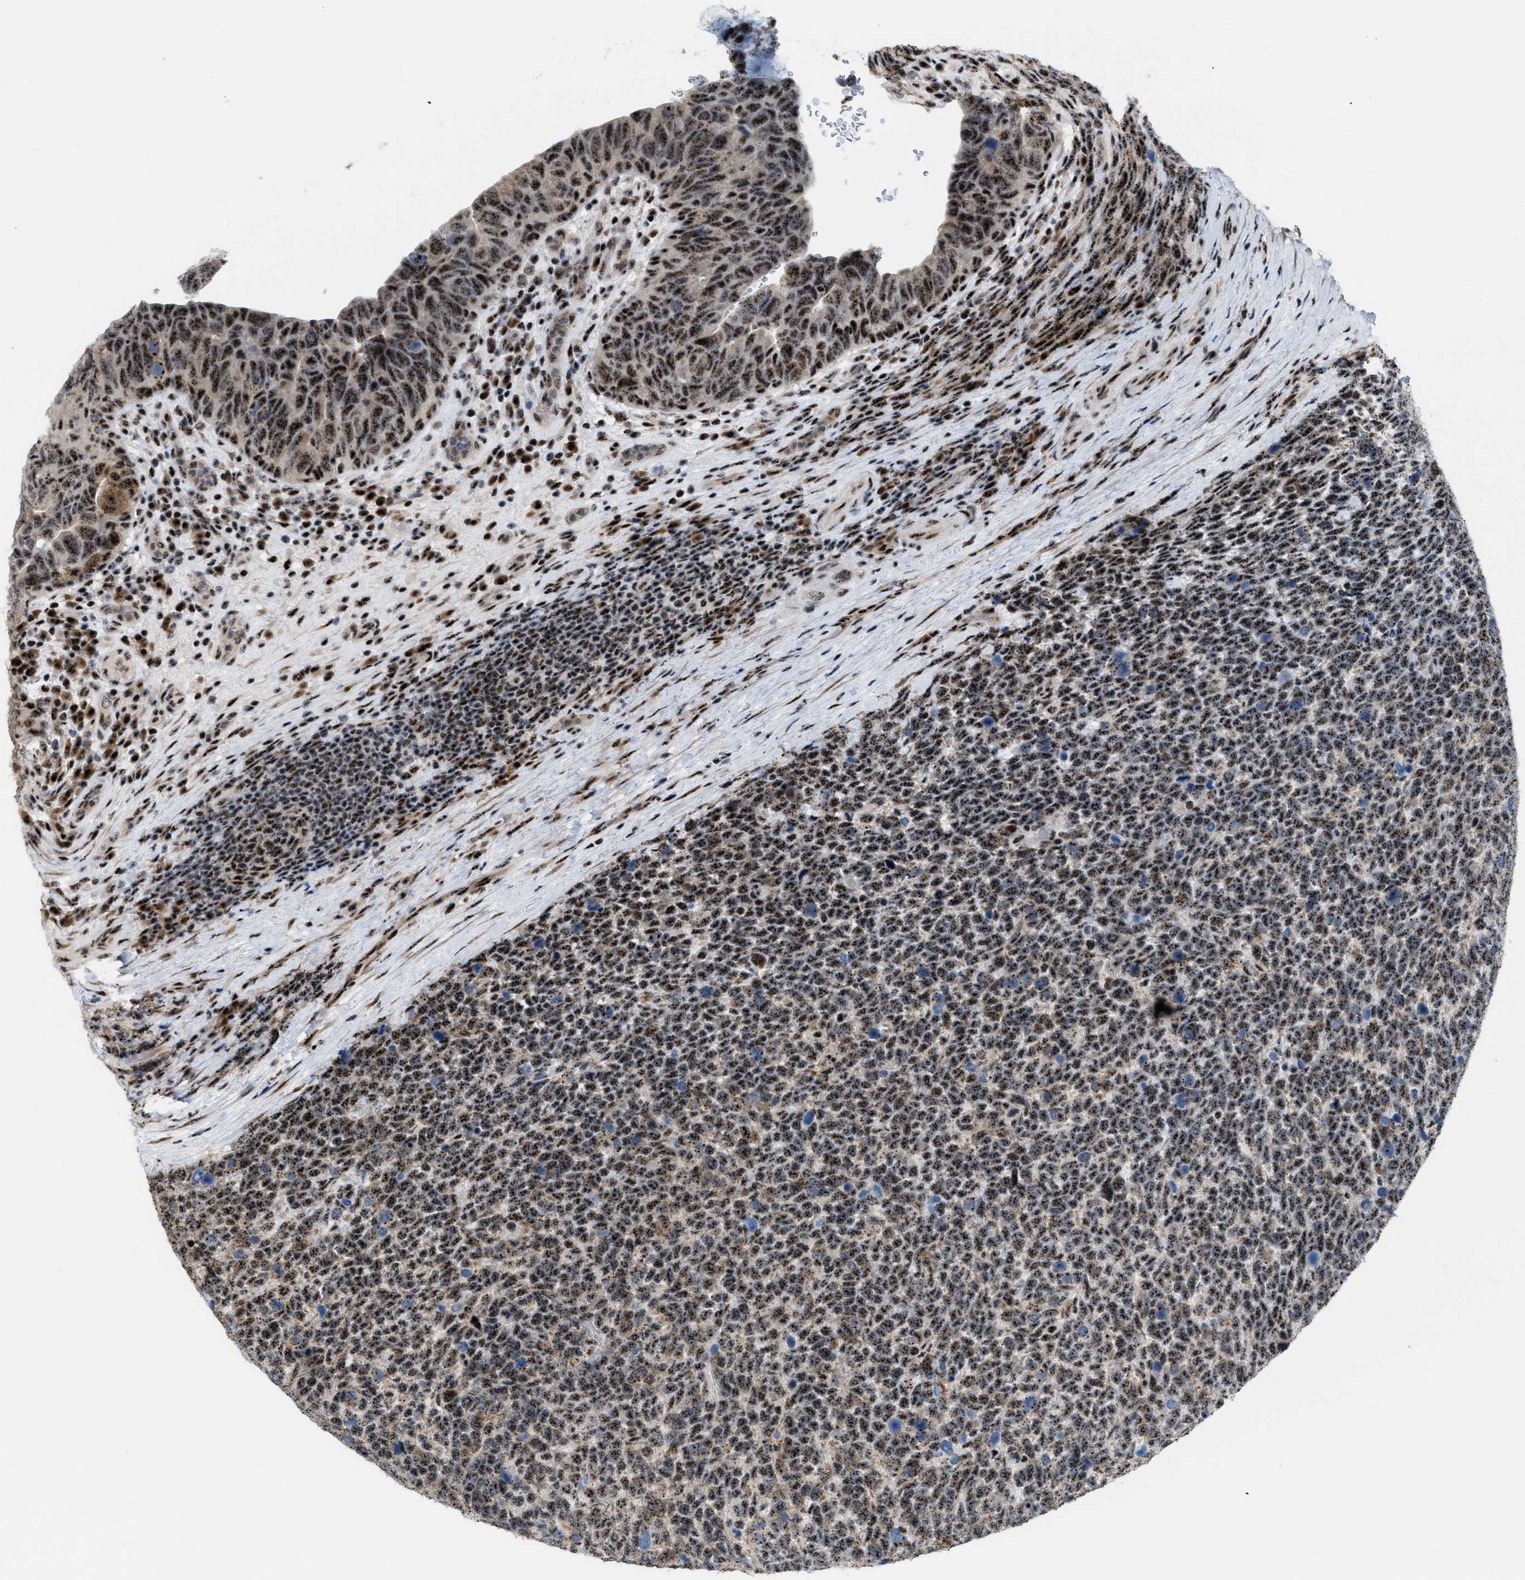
{"staining": {"intensity": "strong", "quantity": ">75%", "location": "nuclear"}, "tissue": "urothelial cancer", "cell_type": "Tumor cells", "image_type": "cancer", "snomed": [{"axis": "morphology", "description": "Urothelial carcinoma, High grade"}, {"axis": "topography", "description": "Urinary bladder"}], "caption": "Protein analysis of urothelial carcinoma (high-grade) tissue shows strong nuclear expression in approximately >75% of tumor cells. (DAB = brown stain, brightfield microscopy at high magnification).", "gene": "CDR2", "patient": {"sex": "female", "age": 82}}